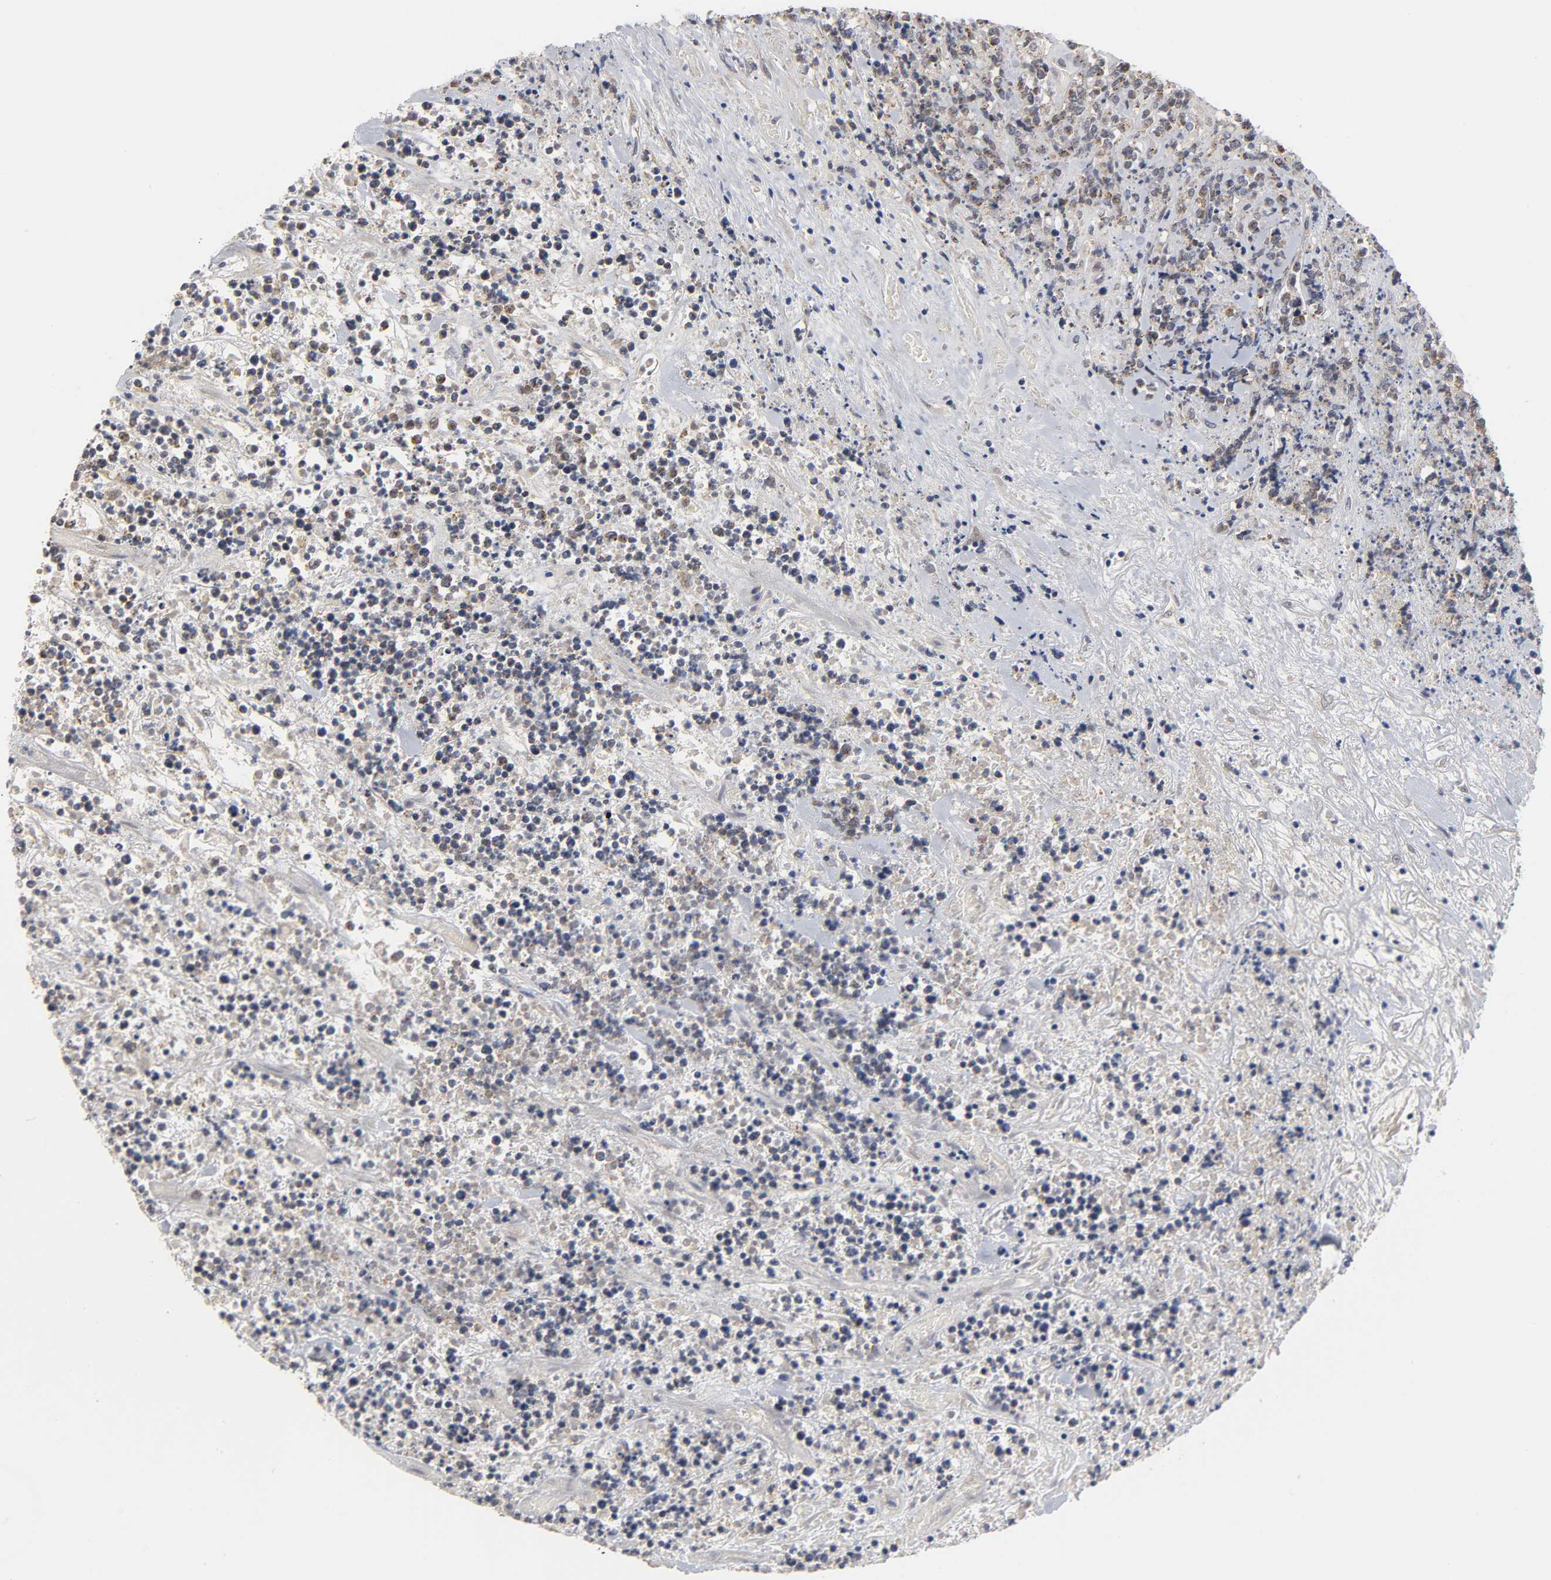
{"staining": {"intensity": "moderate", "quantity": ">75%", "location": "cytoplasmic/membranous"}, "tissue": "lymphoma", "cell_type": "Tumor cells", "image_type": "cancer", "snomed": [{"axis": "morphology", "description": "Malignant lymphoma, non-Hodgkin's type, High grade"}, {"axis": "topography", "description": "Soft tissue"}], "caption": "Immunohistochemical staining of human lymphoma demonstrates medium levels of moderate cytoplasmic/membranous positivity in about >75% of tumor cells.", "gene": "GSTZ1", "patient": {"sex": "male", "age": 18}}